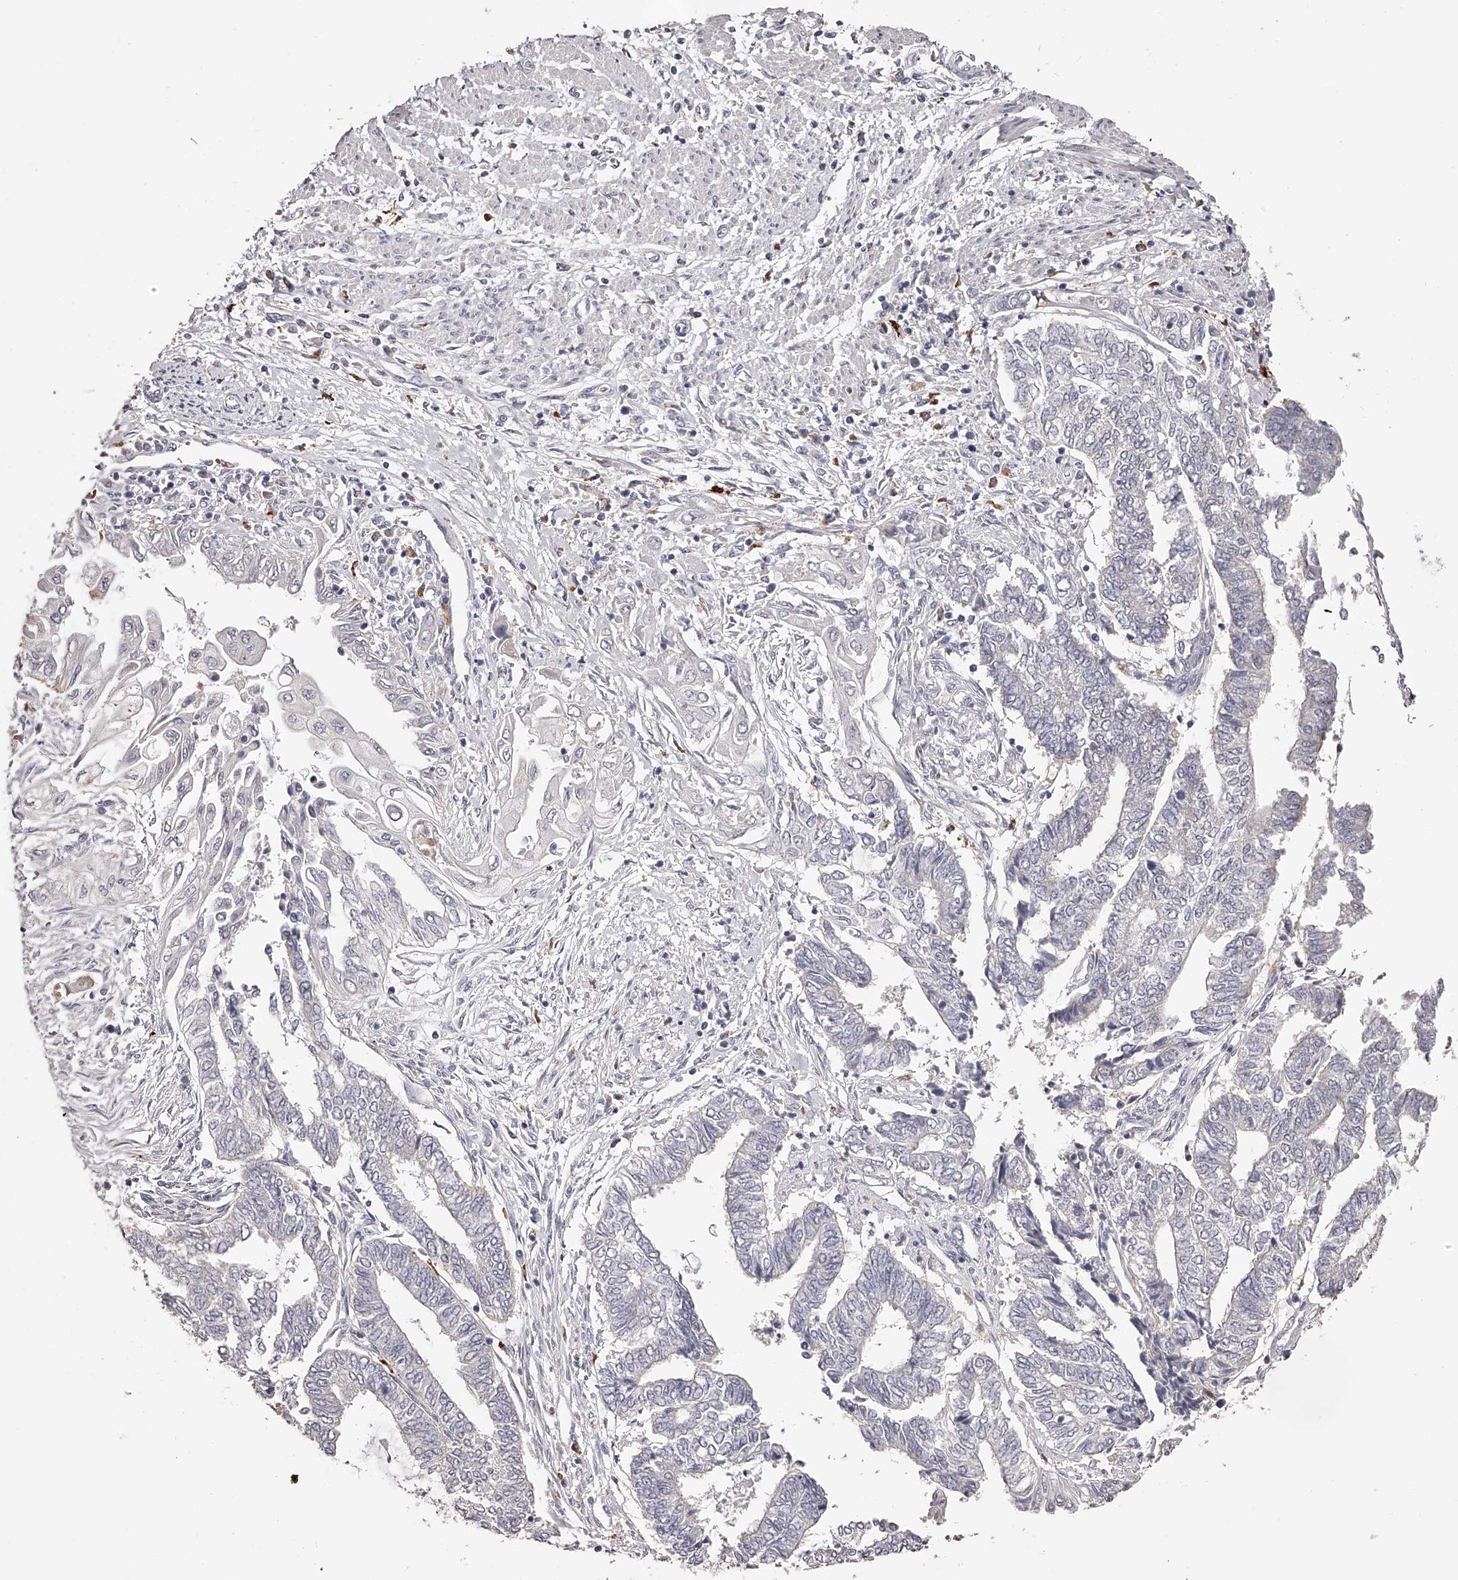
{"staining": {"intensity": "negative", "quantity": "none", "location": "none"}, "tissue": "endometrial cancer", "cell_type": "Tumor cells", "image_type": "cancer", "snomed": [{"axis": "morphology", "description": "Adenocarcinoma, NOS"}, {"axis": "topography", "description": "Uterus"}, {"axis": "topography", "description": "Endometrium"}], "caption": "This is a histopathology image of immunohistochemistry staining of endometrial cancer (adenocarcinoma), which shows no staining in tumor cells.", "gene": "SLC35D3", "patient": {"sex": "female", "age": 70}}